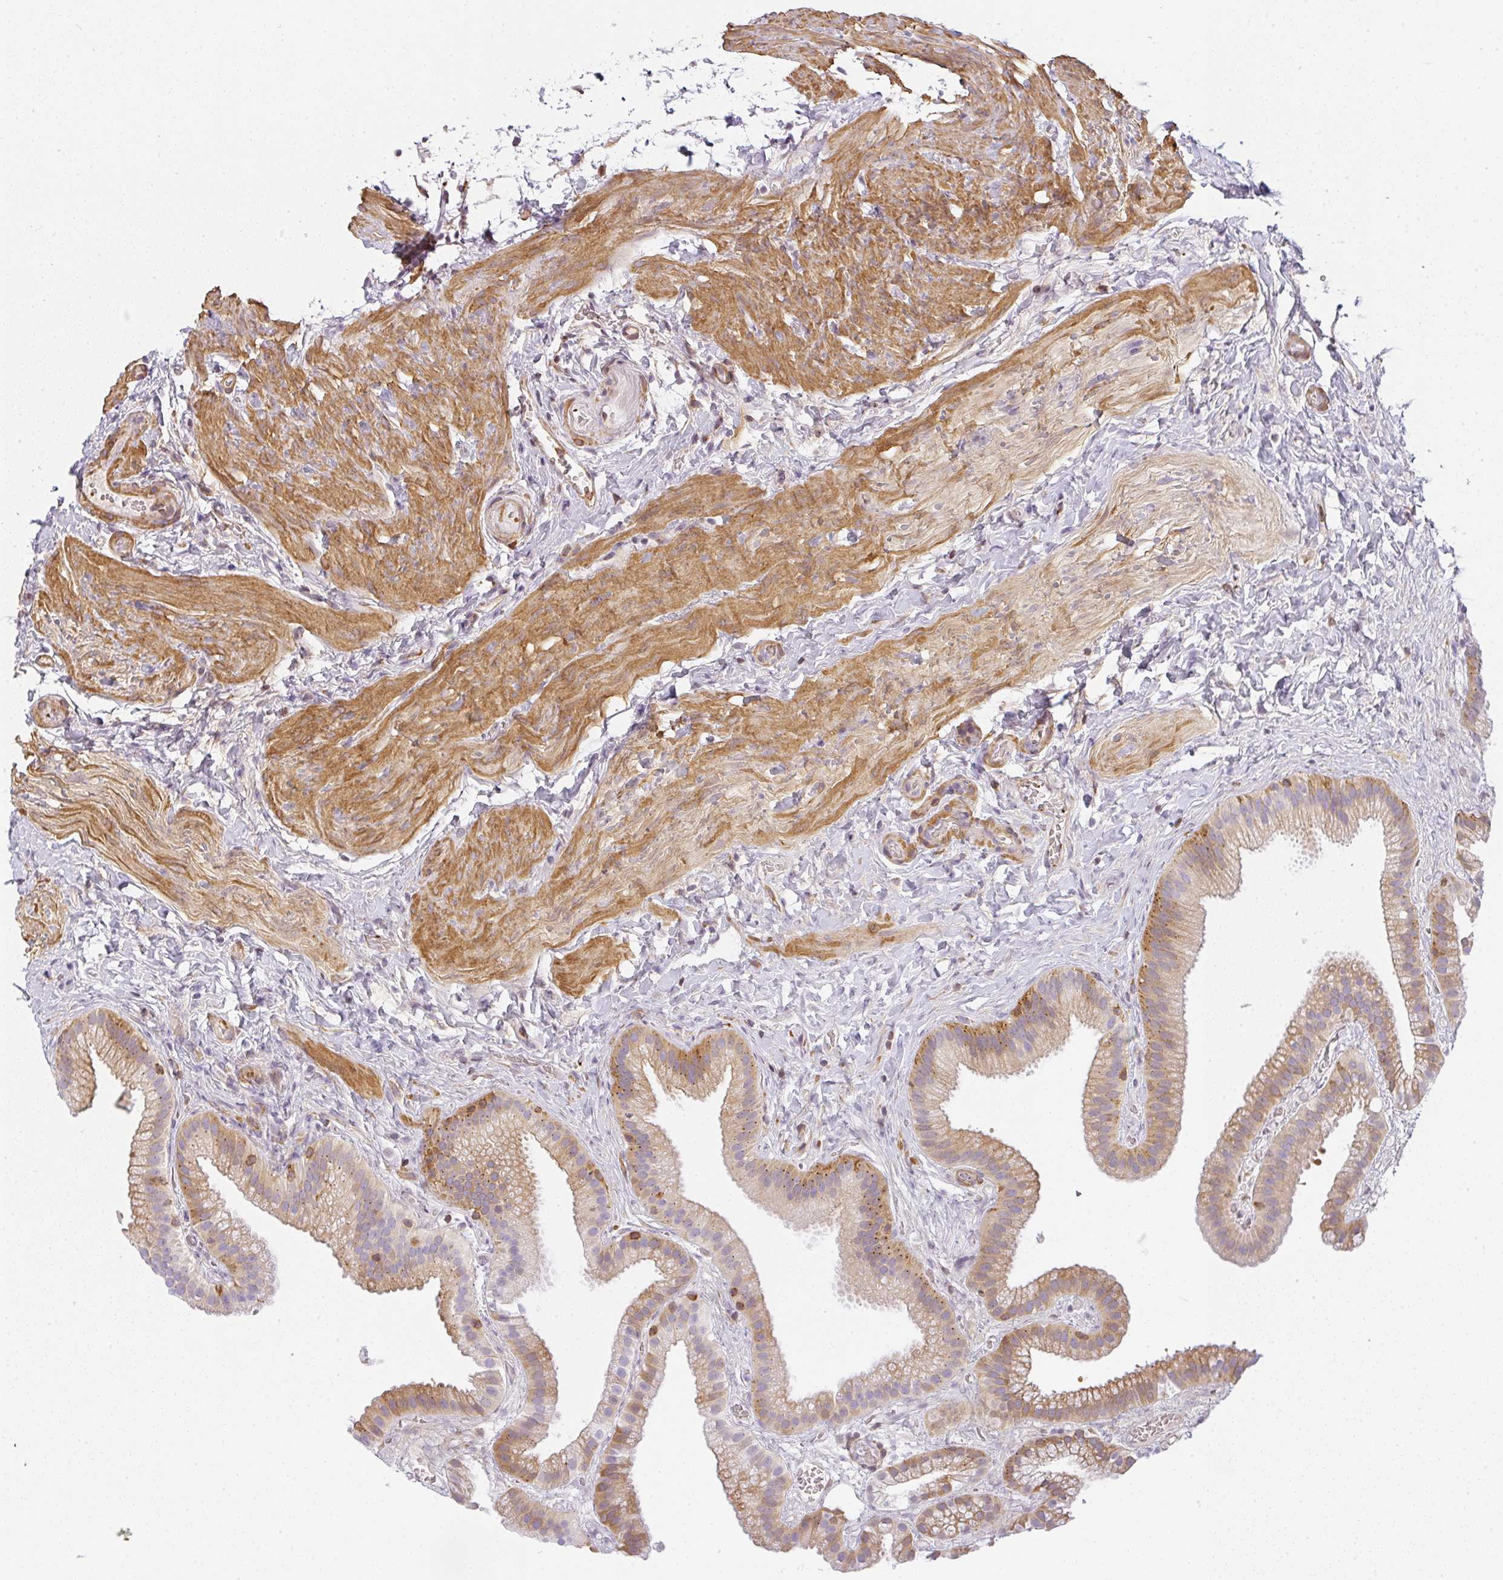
{"staining": {"intensity": "moderate", "quantity": ">75%", "location": "cytoplasmic/membranous"}, "tissue": "gallbladder", "cell_type": "Glandular cells", "image_type": "normal", "snomed": [{"axis": "morphology", "description": "Normal tissue, NOS"}, {"axis": "topography", "description": "Gallbladder"}], "caption": "Moderate cytoplasmic/membranous protein staining is identified in about >75% of glandular cells in gallbladder.", "gene": "SULF1", "patient": {"sex": "female", "age": 63}}